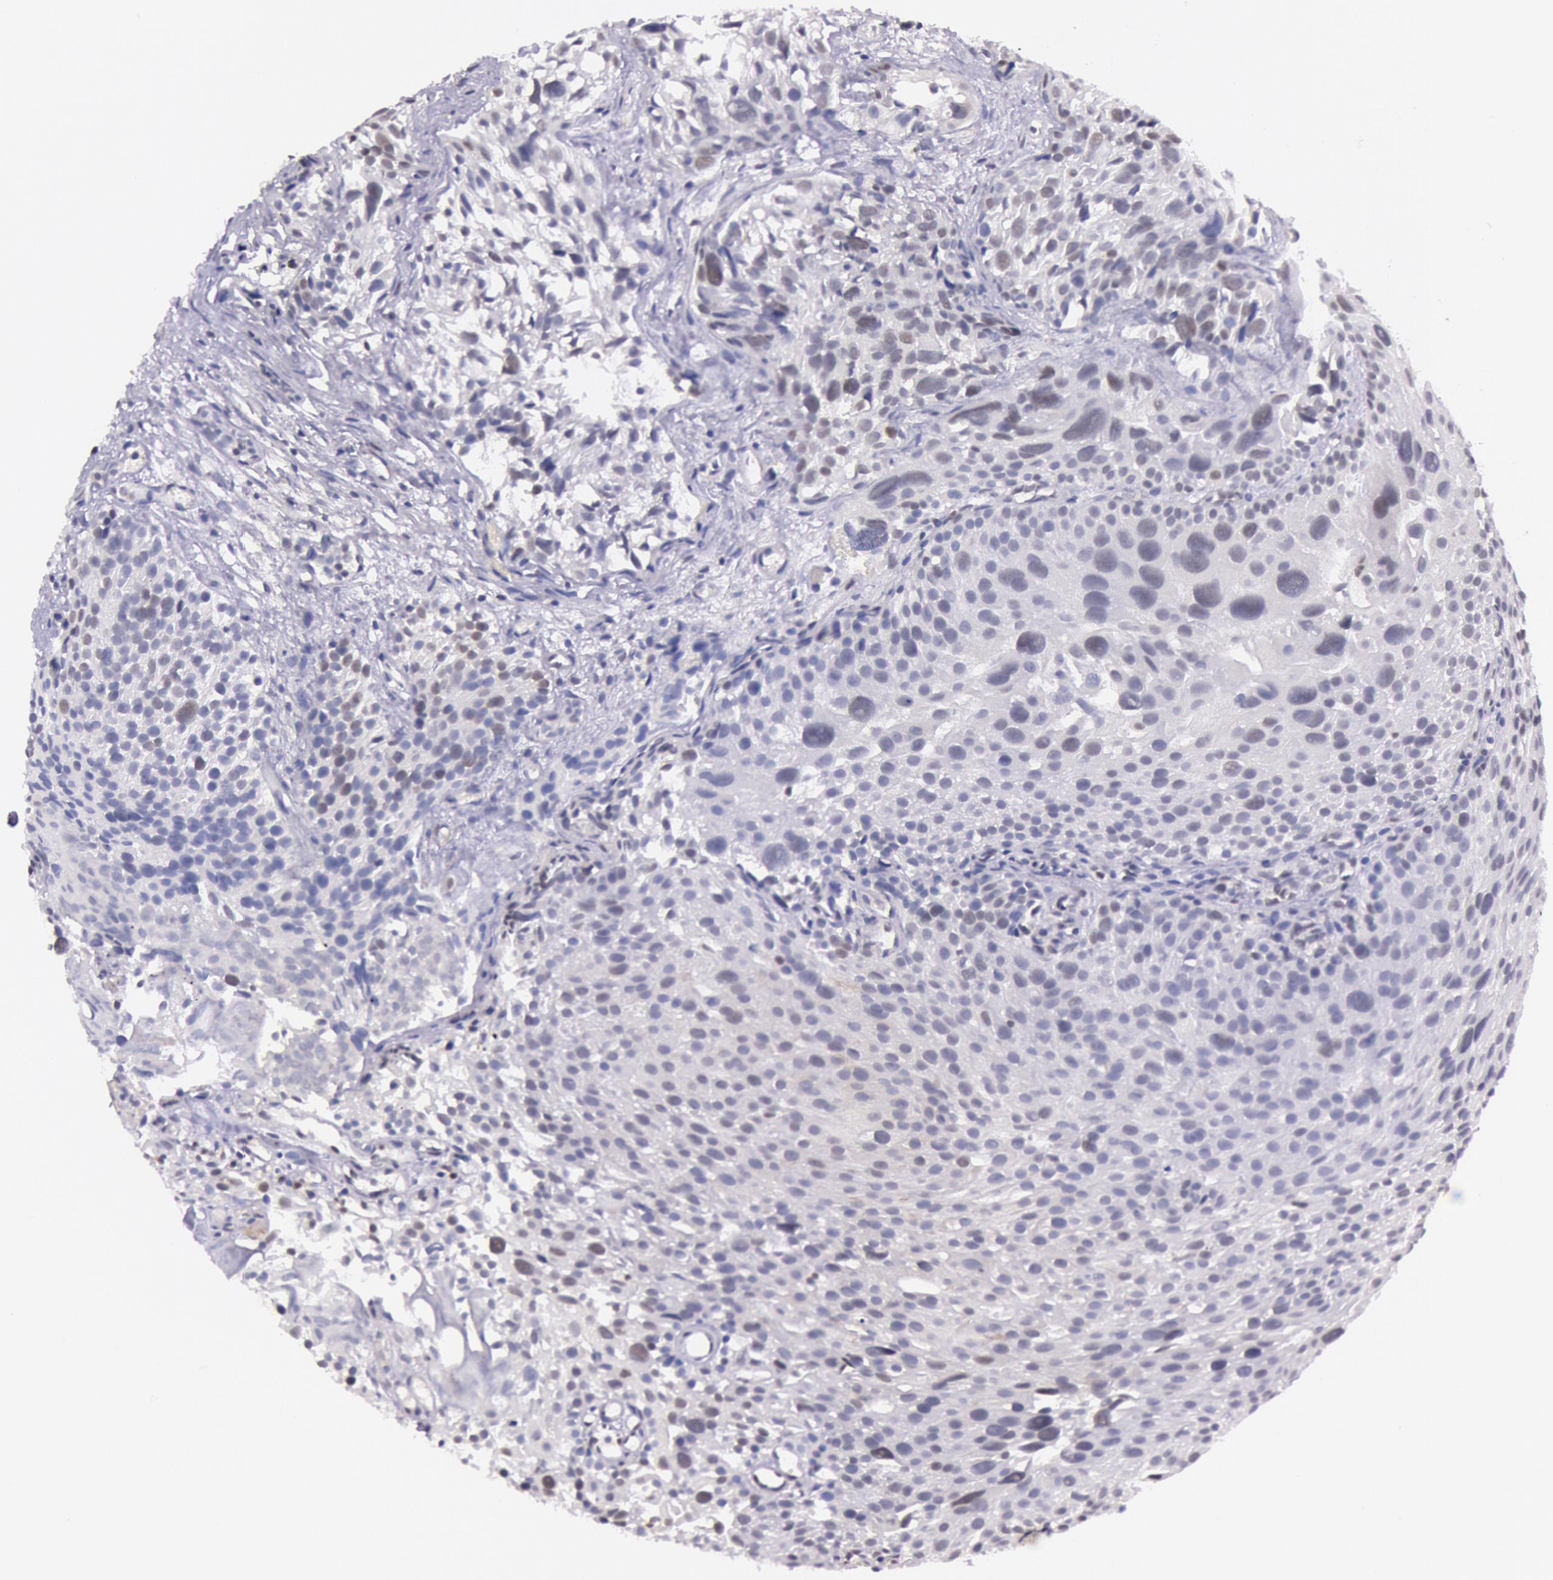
{"staining": {"intensity": "weak", "quantity": "<25%", "location": "nuclear"}, "tissue": "urothelial cancer", "cell_type": "Tumor cells", "image_type": "cancer", "snomed": [{"axis": "morphology", "description": "Urothelial carcinoma, High grade"}, {"axis": "topography", "description": "Urinary bladder"}], "caption": "Immunohistochemical staining of urothelial cancer displays no significant positivity in tumor cells.", "gene": "TASL", "patient": {"sex": "female", "age": 78}}